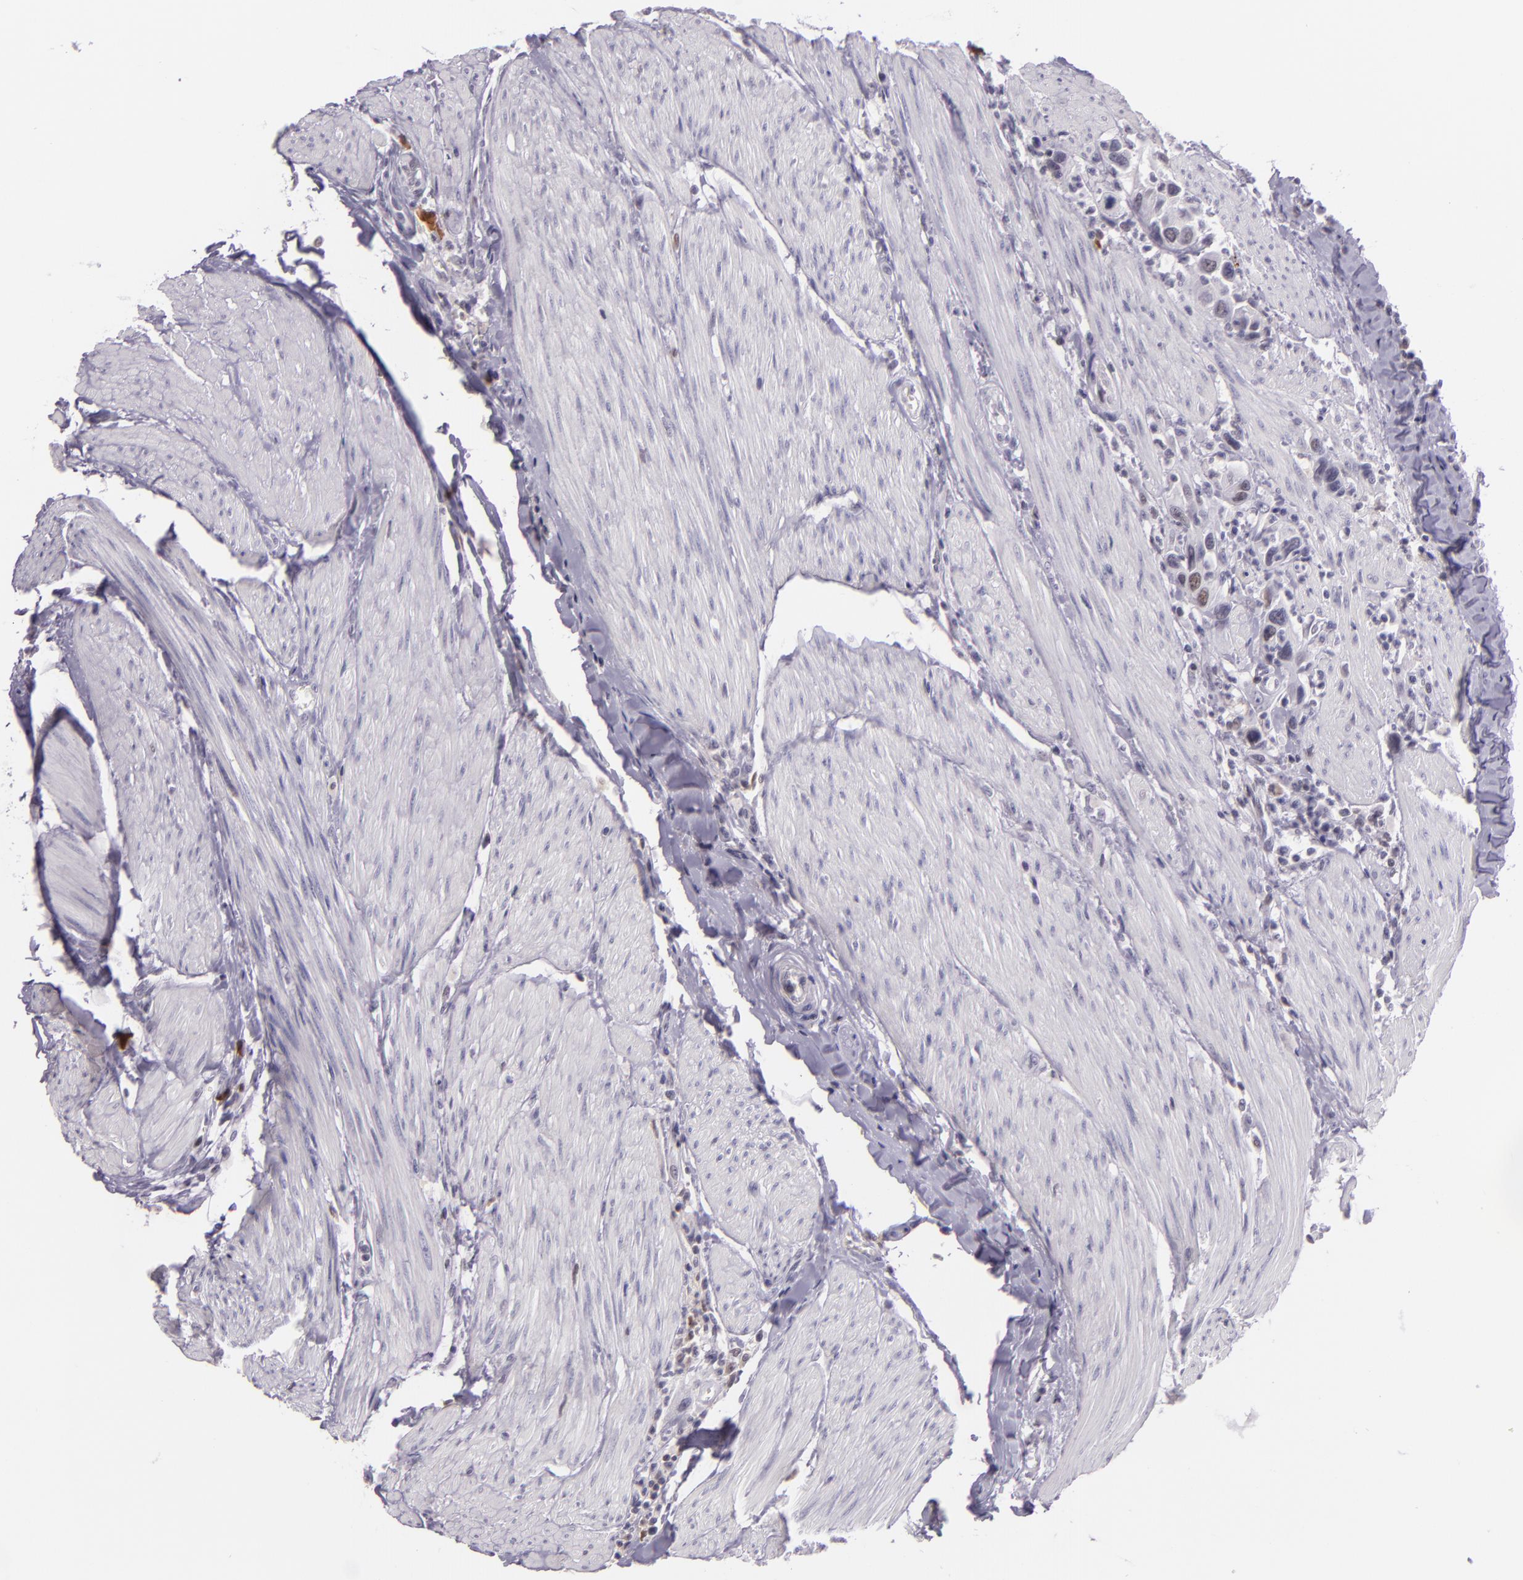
{"staining": {"intensity": "moderate", "quantity": "25%-75%", "location": "cytoplasmic/membranous"}, "tissue": "urothelial cancer", "cell_type": "Tumor cells", "image_type": "cancer", "snomed": [{"axis": "morphology", "description": "Urothelial carcinoma, High grade"}, {"axis": "topography", "description": "Urinary bladder"}], "caption": "Protein expression by immunohistochemistry (IHC) exhibits moderate cytoplasmic/membranous positivity in about 25%-75% of tumor cells in high-grade urothelial carcinoma.", "gene": "CHEK2", "patient": {"sex": "male", "age": 66}}